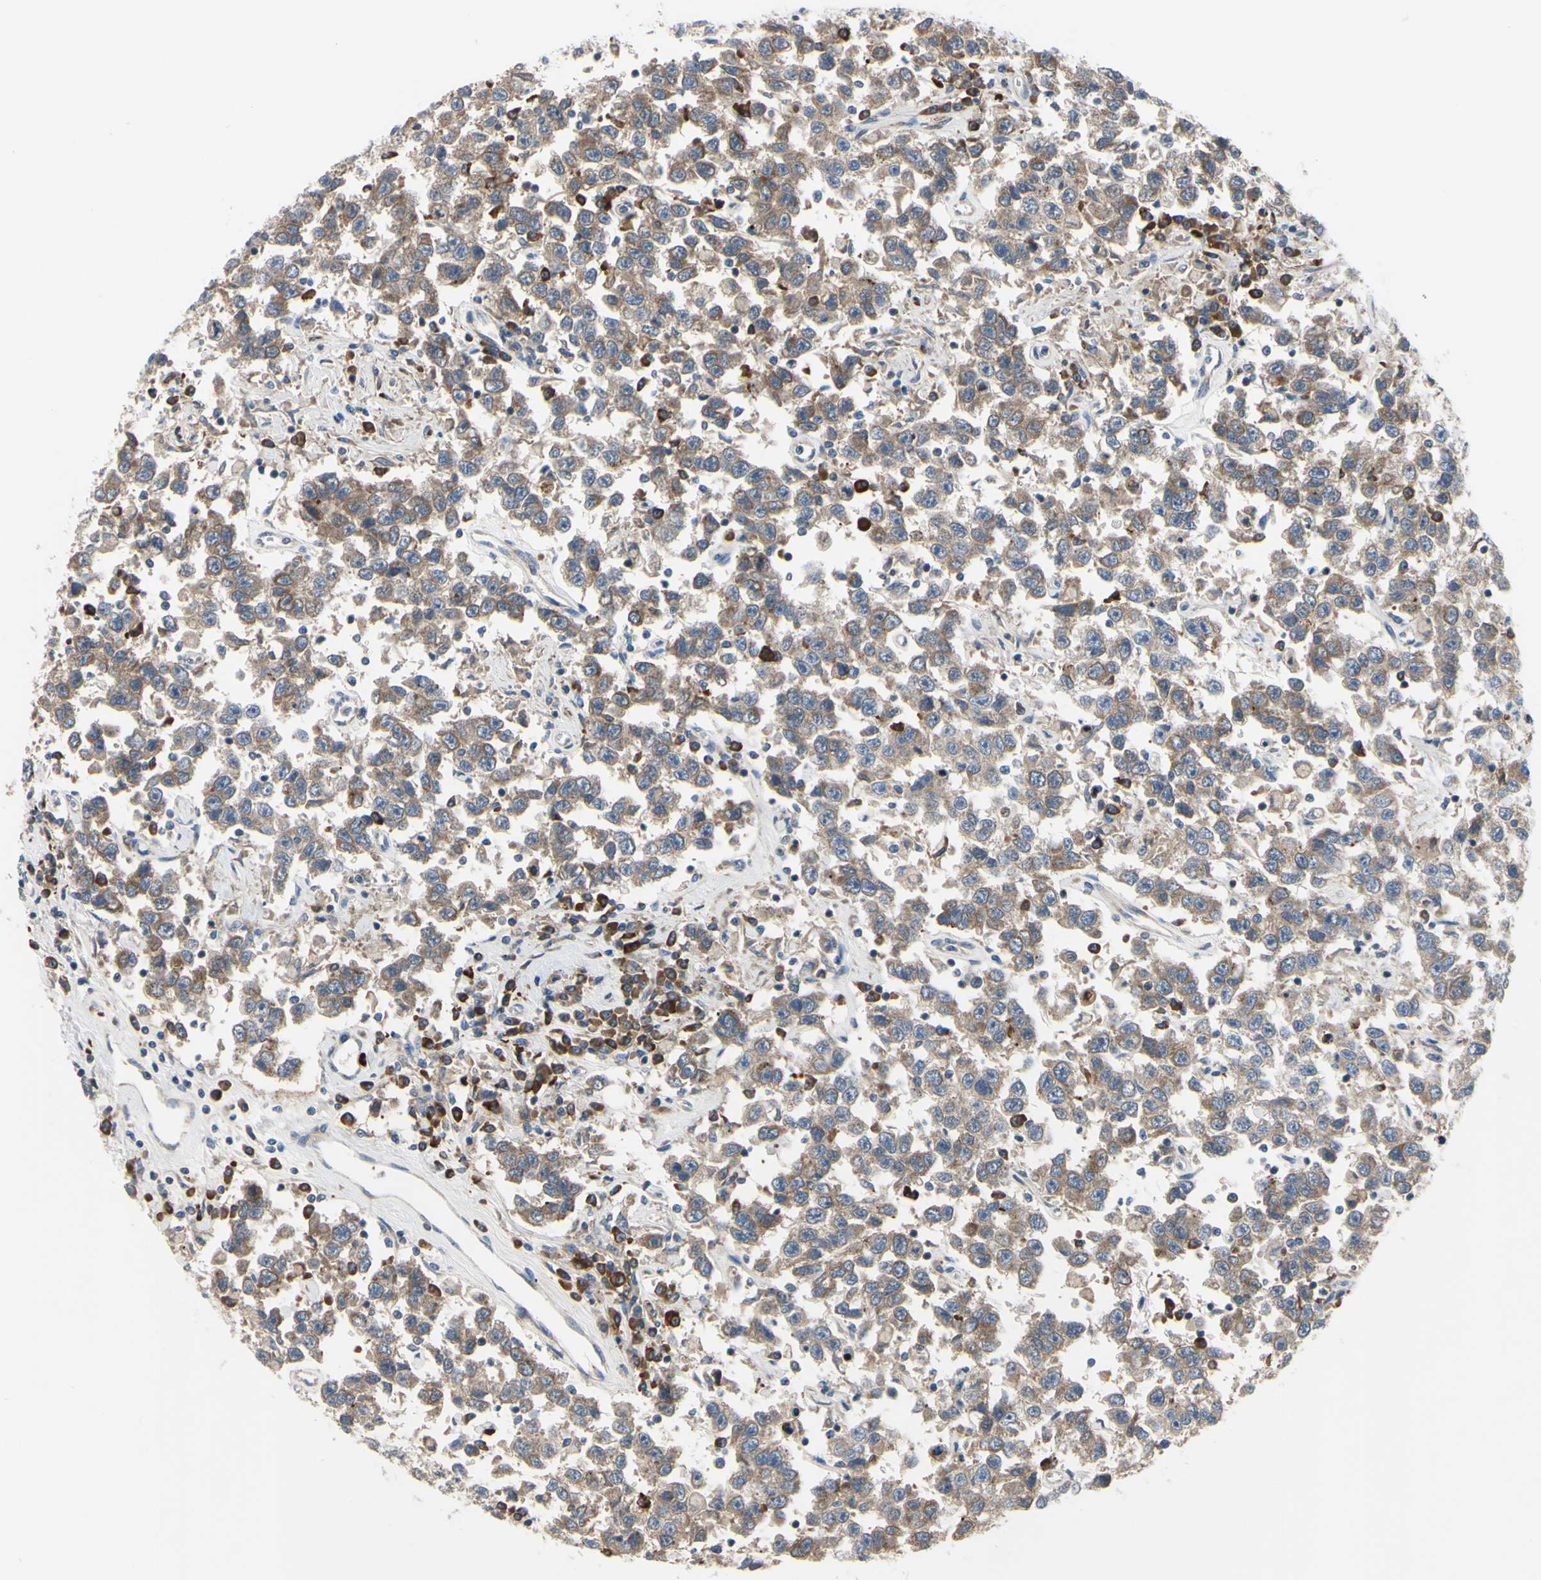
{"staining": {"intensity": "moderate", "quantity": ">75%", "location": "cytoplasmic/membranous"}, "tissue": "testis cancer", "cell_type": "Tumor cells", "image_type": "cancer", "snomed": [{"axis": "morphology", "description": "Seminoma, NOS"}, {"axis": "topography", "description": "Testis"}], "caption": "The photomicrograph demonstrates staining of testis cancer (seminoma), revealing moderate cytoplasmic/membranous protein positivity (brown color) within tumor cells.", "gene": "XIAP", "patient": {"sex": "male", "age": 41}}